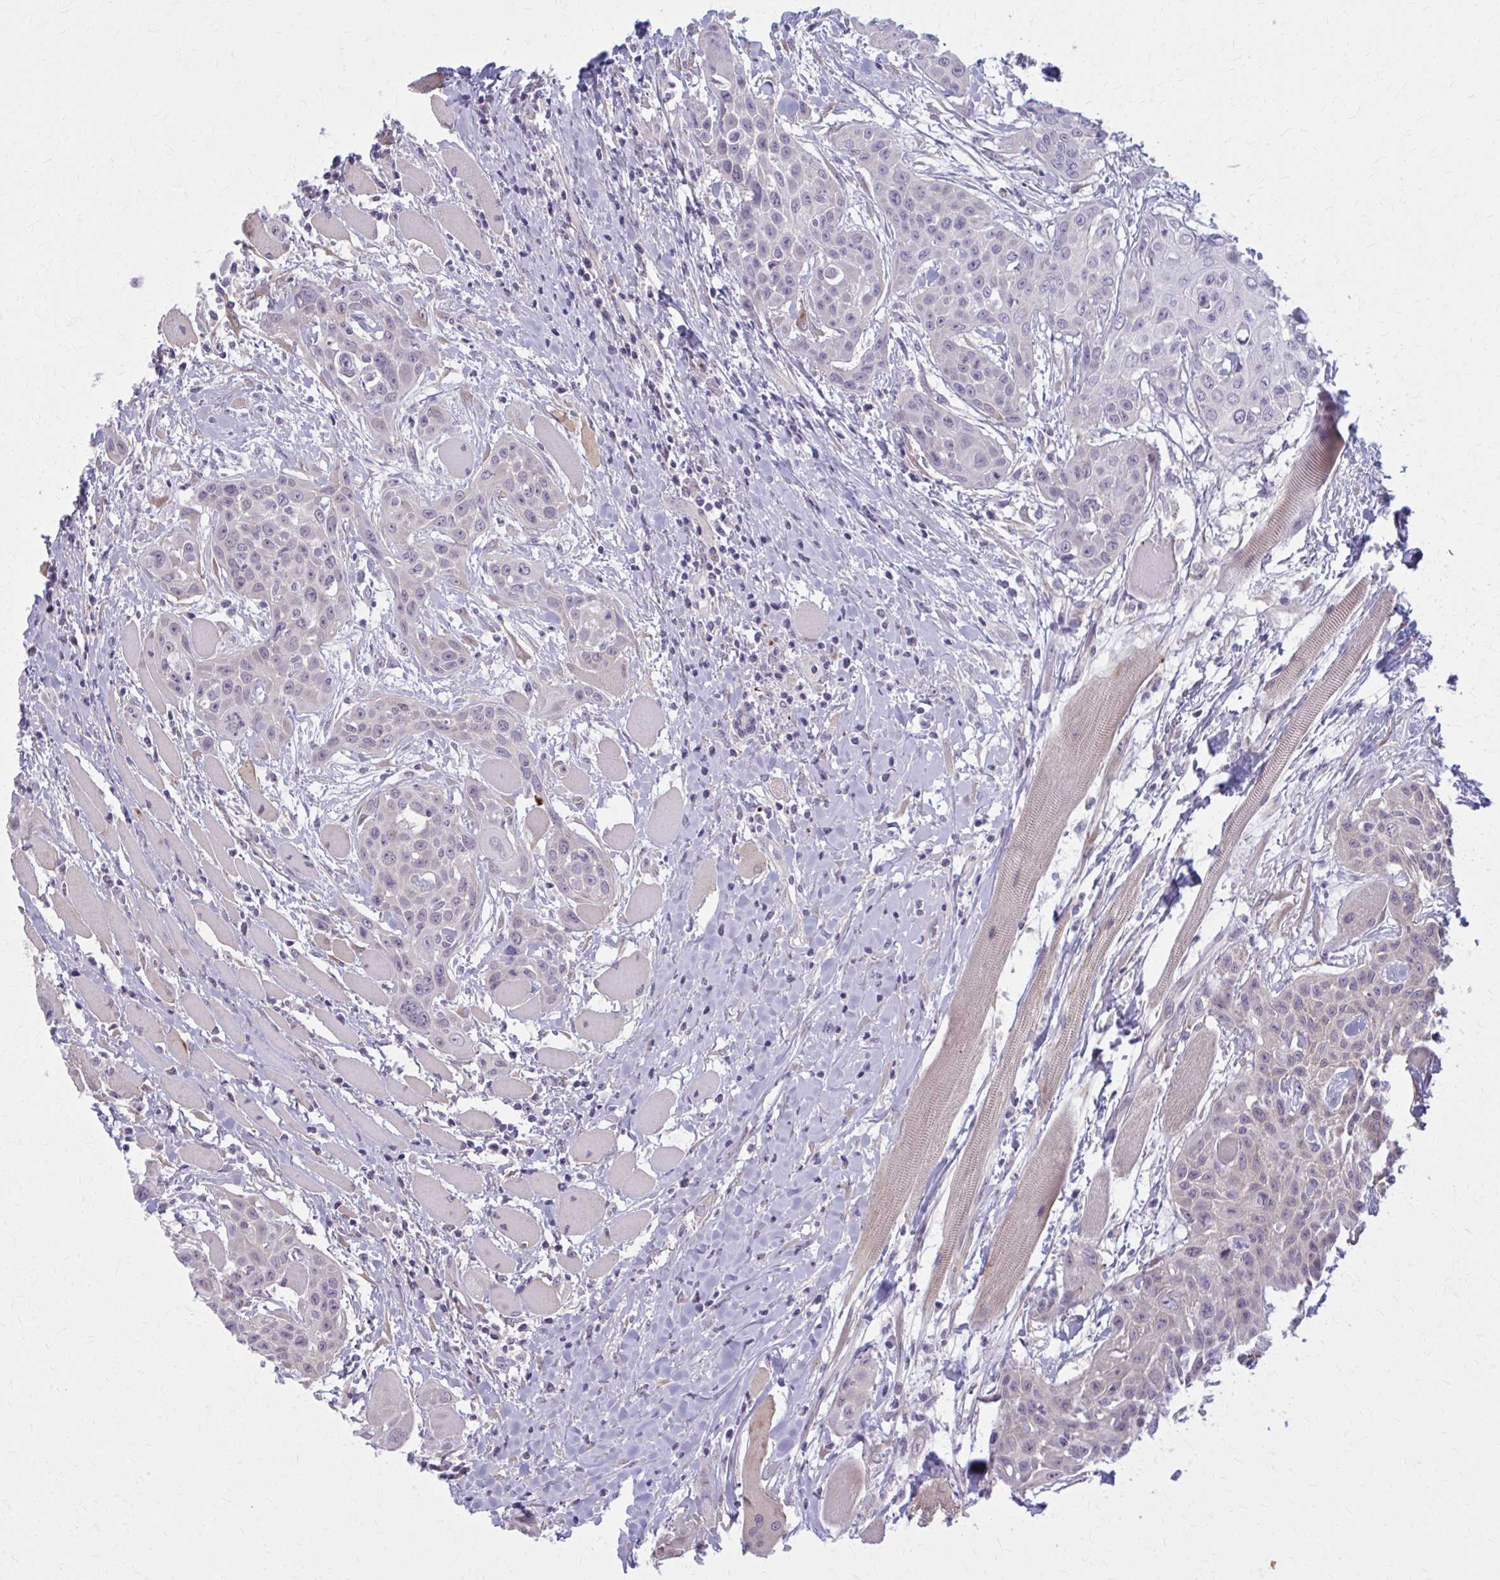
{"staining": {"intensity": "negative", "quantity": "none", "location": "none"}, "tissue": "head and neck cancer", "cell_type": "Tumor cells", "image_type": "cancer", "snomed": [{"axis": "morphology", "description": "Squamous cell carcinoma, NOS"}, {"axis": "topography", "description": "Head-Neck"}], "caption": "Immunohistochemistry (IHC) photomicrograph of head and neck squamous cell carcinoma stained for a protein (brown), which displays no positivity in tumor cells. (DAB (3,3'-diaminobenzidine) immunohistochemistry (IHC) visualized using brightfield microscopy, high magnification).", "gene": "NUMBL", "patient": {"sex": "female", "age": 73}}